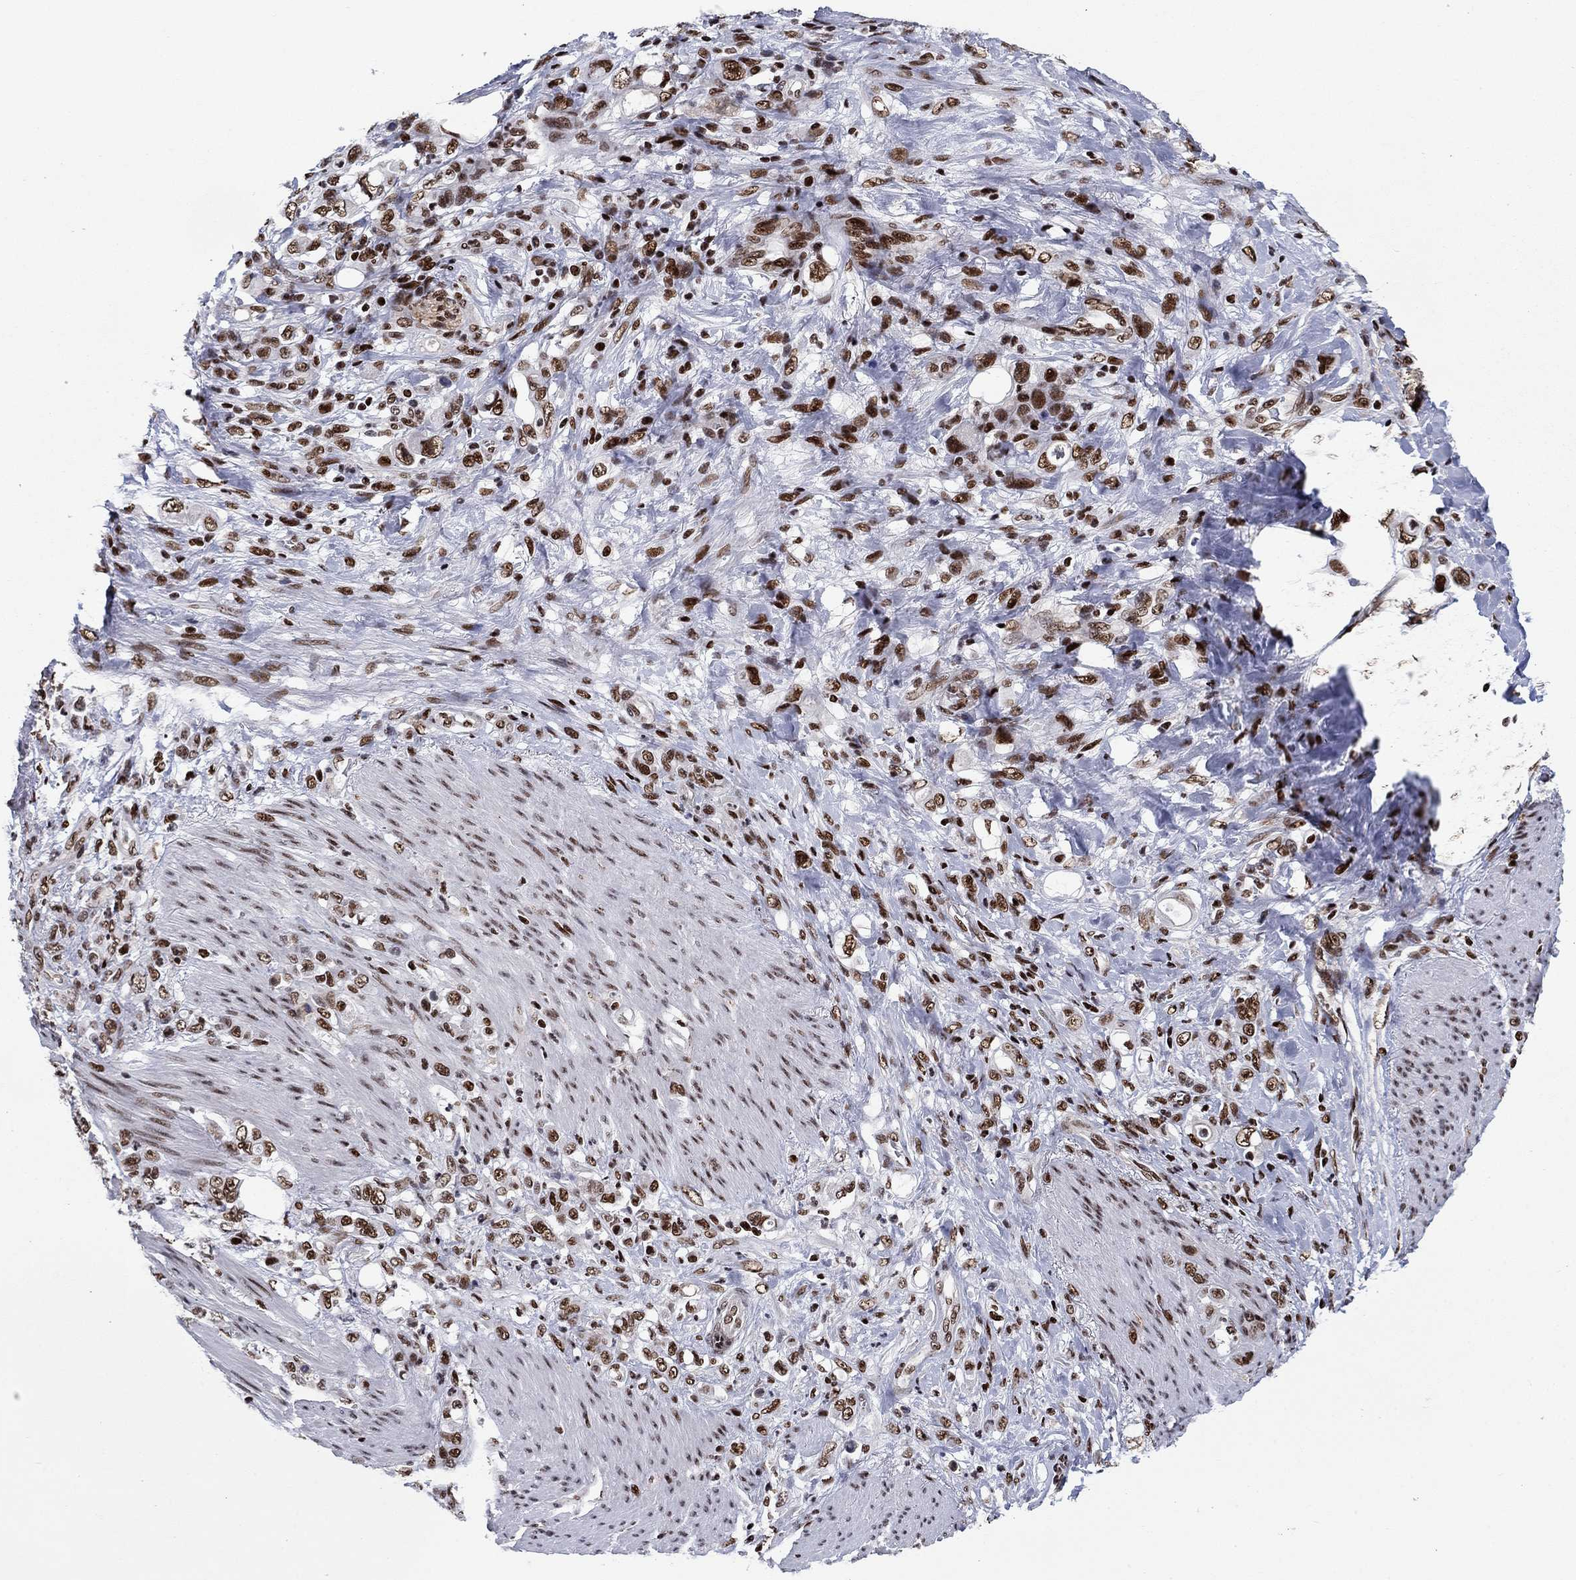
{"staining": {"intensity": "strong", "quantity": ">75%", "location": "nuclear"}, "tissue": "stomach cancer", "cell_type": "Tumor cells", "image_type": "cancer", "snomed": [{"axis": "morphology", "description": "Adenocarcinoma, NOS"}, {"axis": "topography", "description": "Stomach"}], "caption": "Tumor cells show strong nuclear staining in about >75% of cells in stomach cancer (adenocarcinoma). The staining is performed using DAB brown chromogen to label protein expression. The nuclei are counter-stained blue using hematoxylin.", "gene": "RPRD1B", "patient": {"sex": "female", "age": 79}}